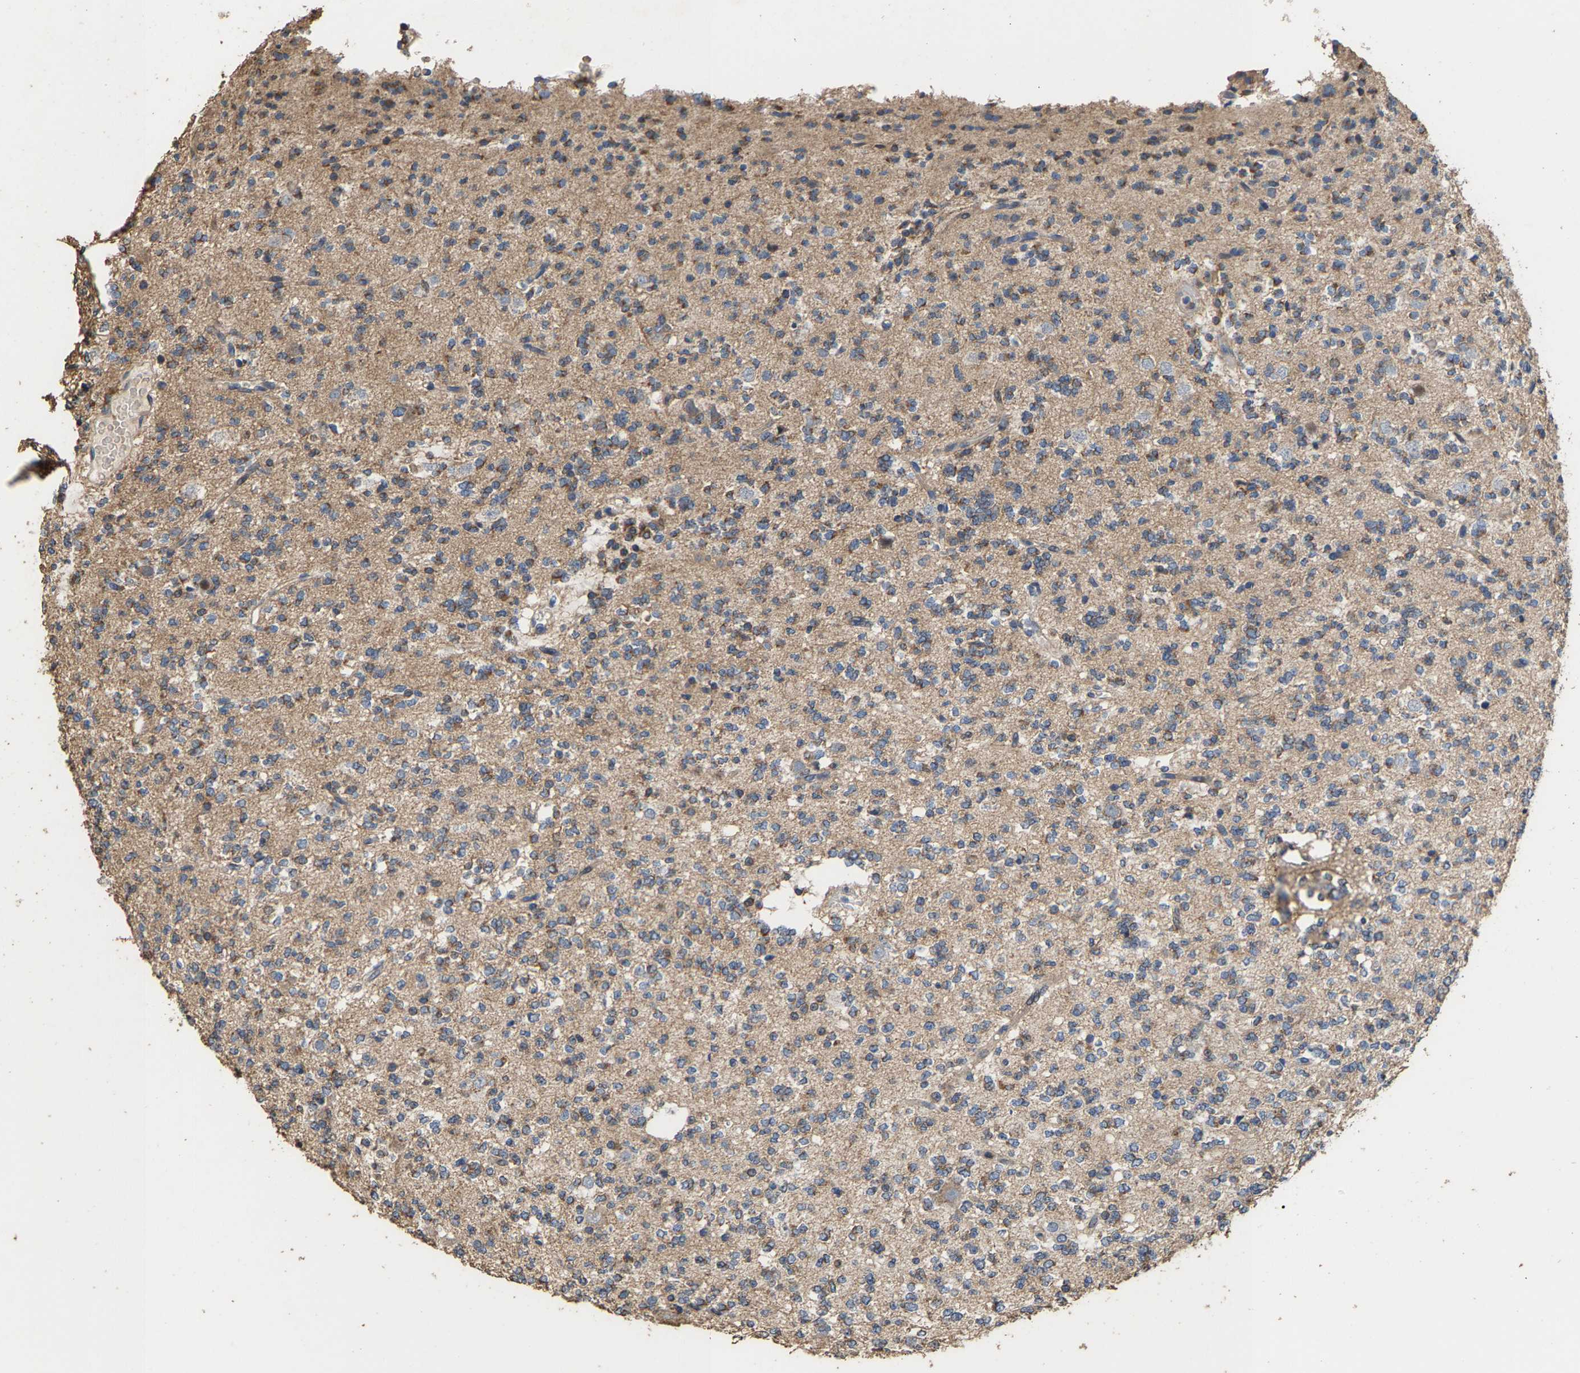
{"staining": {"intensity": "weak", "quantity": ">75%", "location": "cytoplasmic/membranous"}, "tissue": "glioma", "cell_type": "Tumor cells", "image_type": "cancer", "snomed": [{"axis": "morphology", "description": "Glioma, malignant, Low grade"}, {"axis": "topography", "description": "Brain"}], "caption": "Protein staining displays weak cytoplasmic/membranous staining in approximately >75% of tumor cells in glioma.", "gene": "TDRKH", "patient": {"sex": "male", "age": 38}}